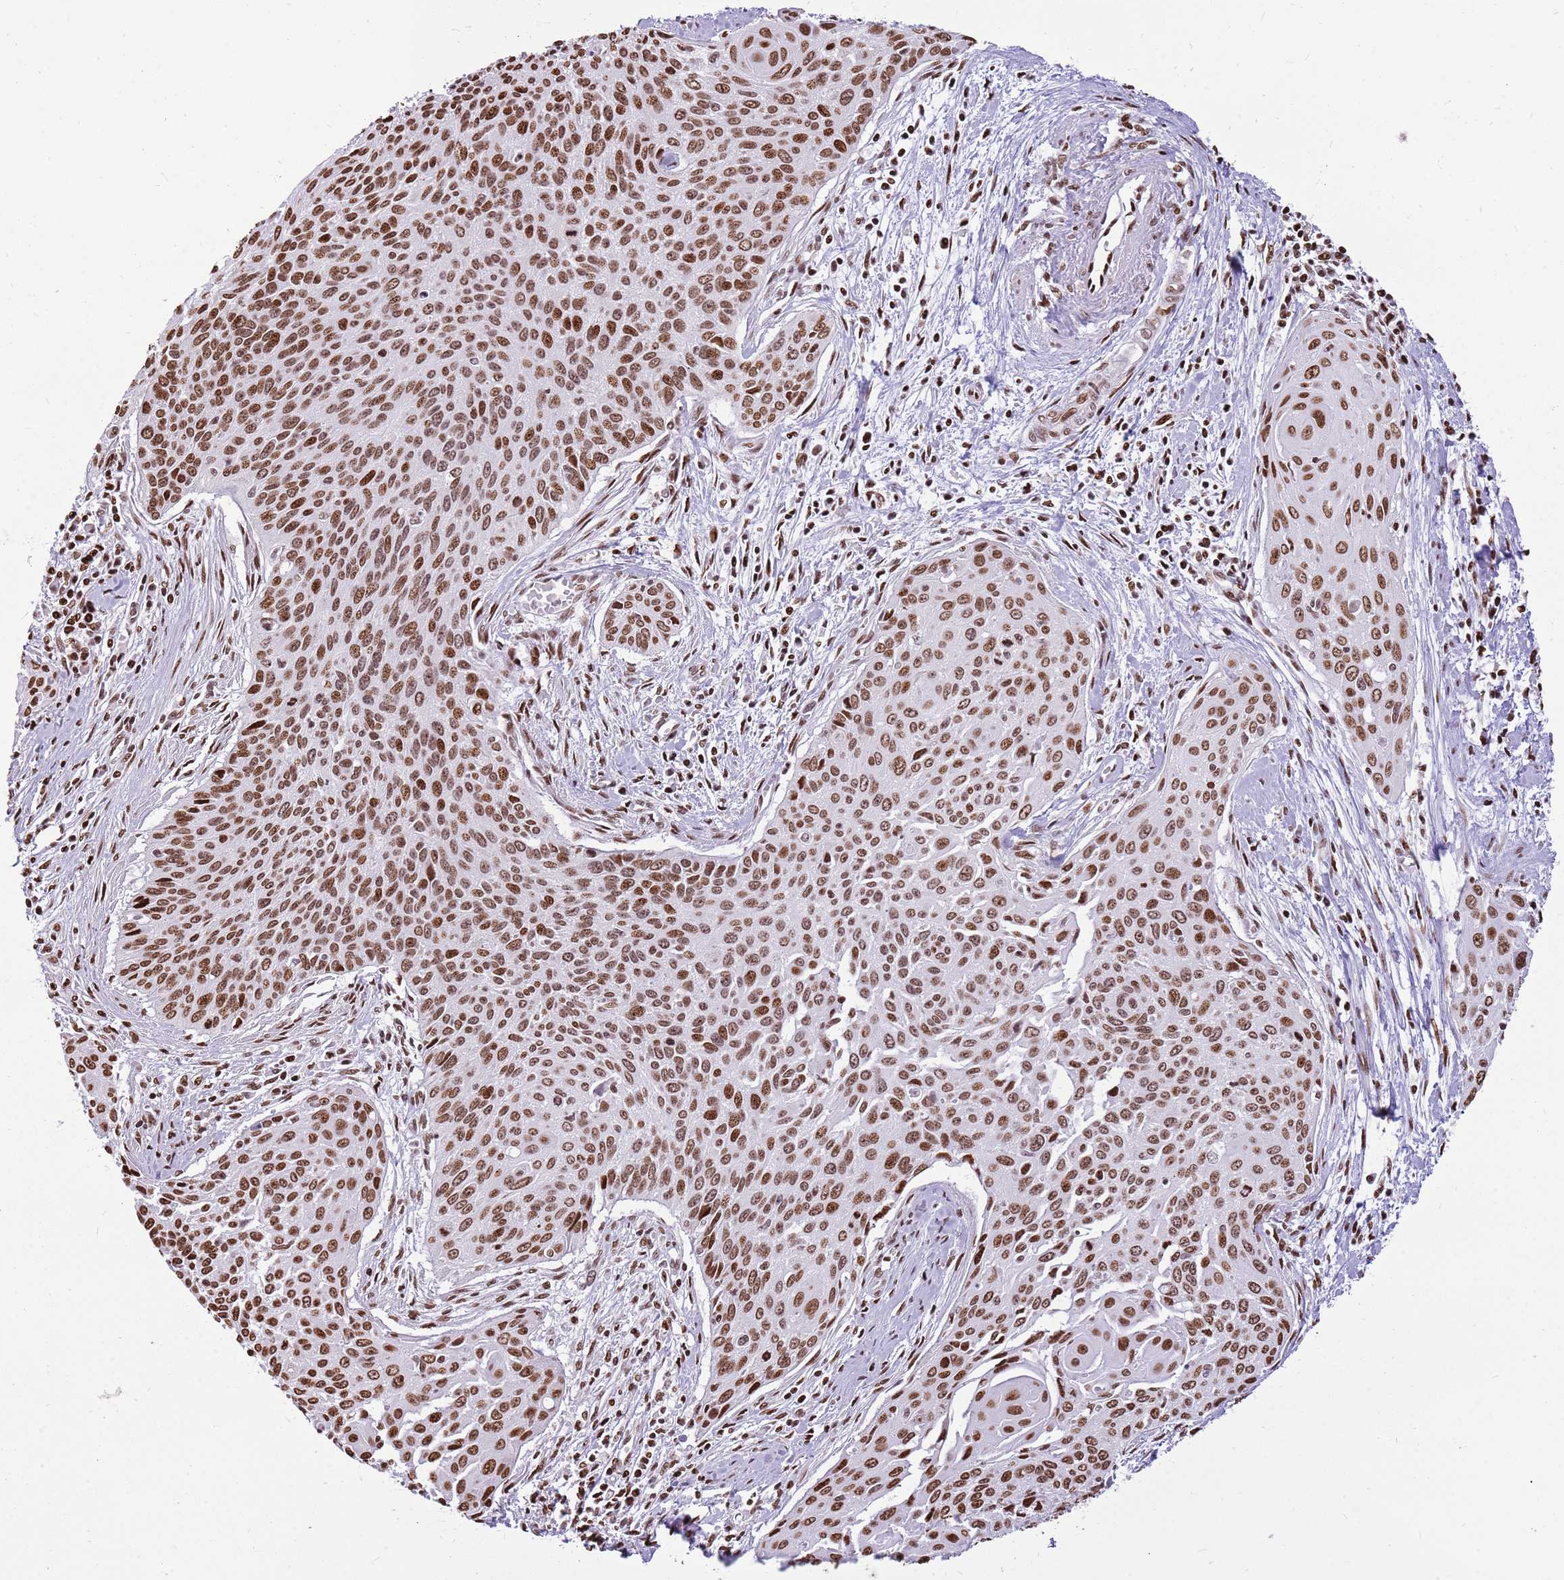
{"staining": {"intensity": "moderate", "quantity": ">75%", "location": "nuclear"}, "tissue": "cervical cancer", "cell_type": "Tumor cells", "image_type": "cancer", "snomed": [{"axis": "morphology", "description": "Squamous cell carcinoma, NOS"}, {"axis": "topography", "description": "Cervix"}], "caption": "Squamous cell carcinoma (cervical) stained for a protein (brown) demonstrates moderate nuclear positive positivity in approximately >75% of tumor cells.", "gene": "WASHC4", "patient": {"sex": "female", "age": 55}}